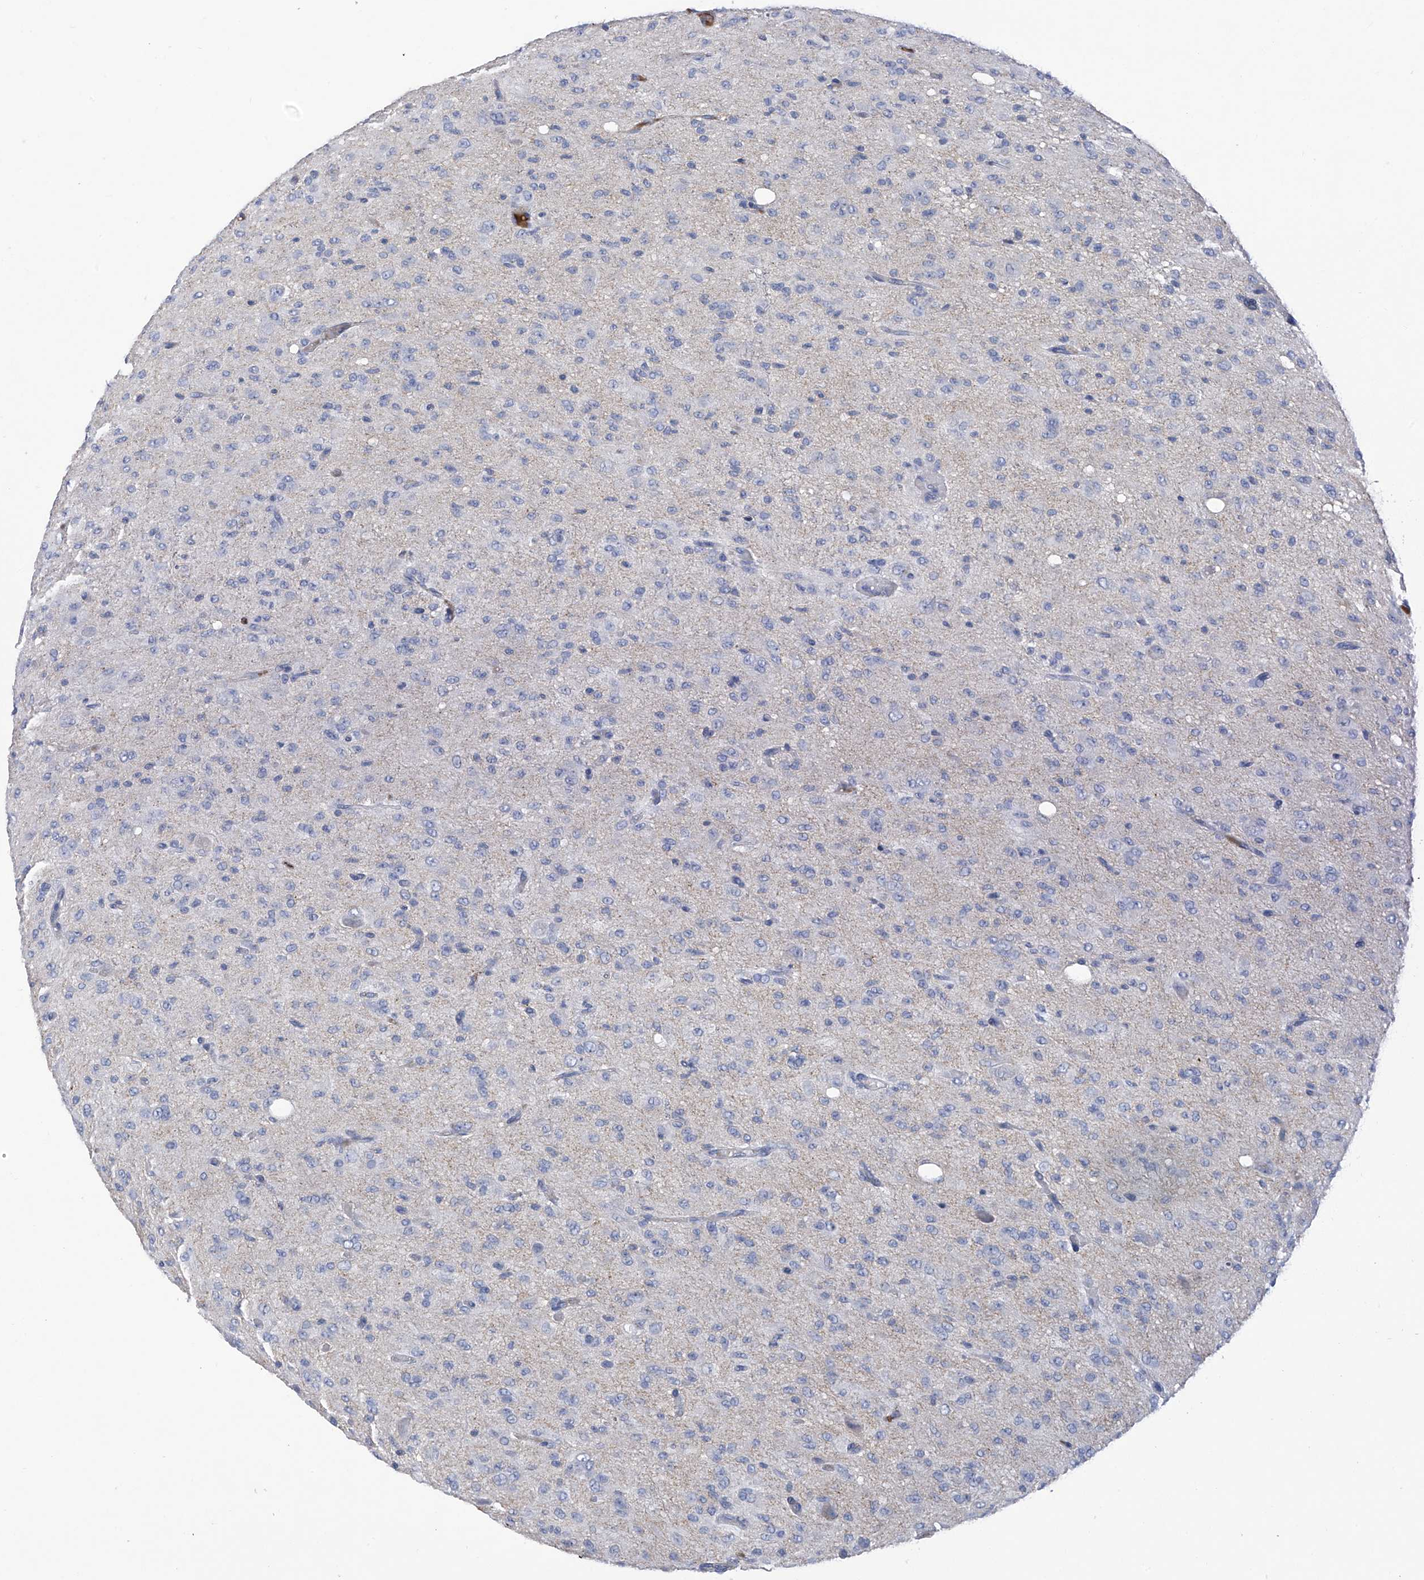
{"staining": {"intensity": "negative", "quantity": "none", "location": "none"}, "tissue": "glioma", "cell_type": "Tumor cells", "image_type": "cancer", "snomed": [{"axis": "morphology", "description": "Glioma, malignant, High grade"}, {"axis": "topography", "description": "Brain"}], "caption": "Human glioma stained for a protein using immunohistochemistry shows no staining in tumor cells.", "gene": "SLCO4A1", "patient": {"sex": "female", "age": 59}}